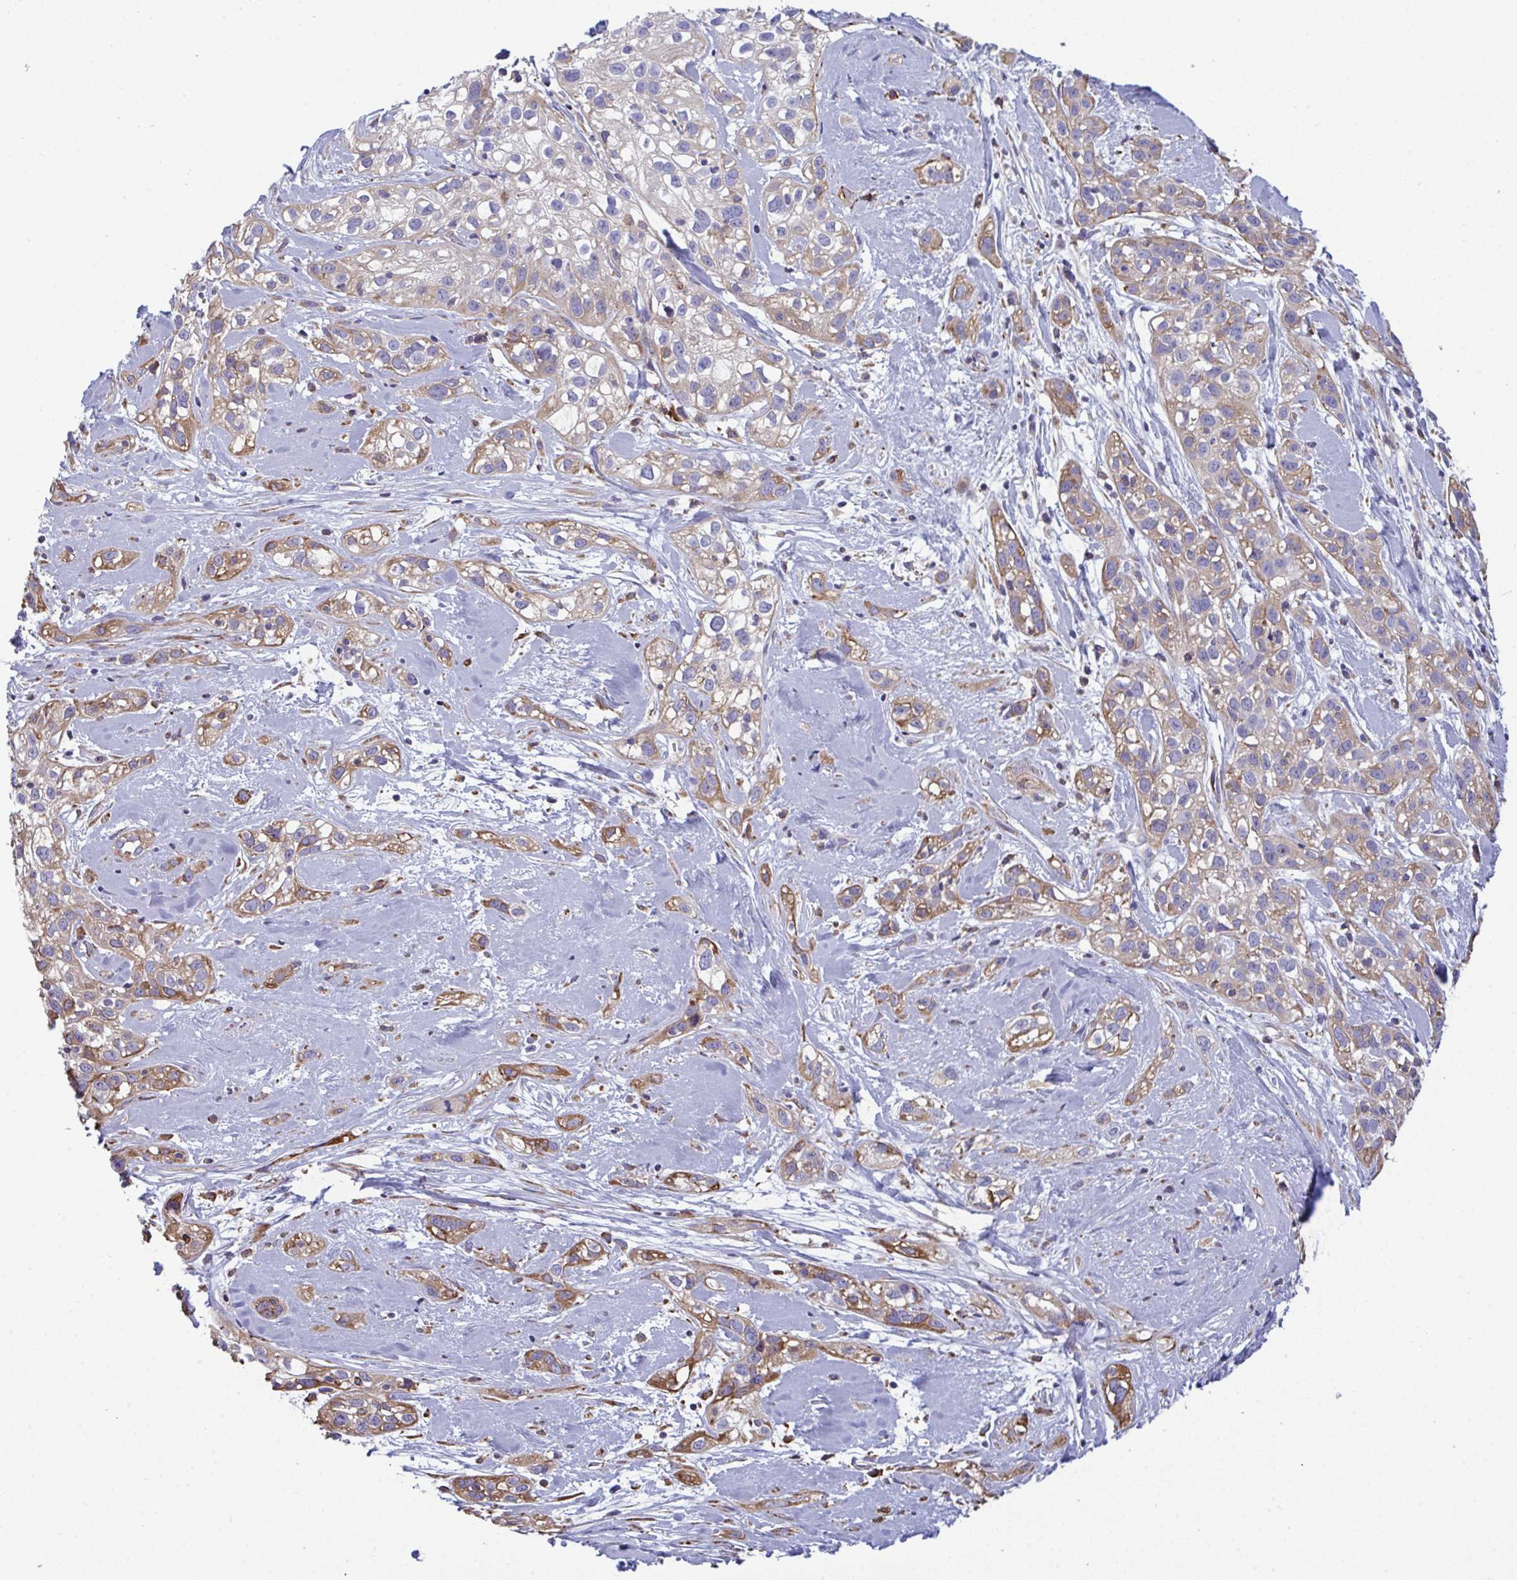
{"staining": {"intensity": "weak", "quantity": "25%-75%", "location": "cytoplasmic/membranous"}, "tissue": "skin cancer", "cell_type": "Tumor cells", "image_type": "cancer", "snomed": [{"axis": "morphology", "description": "Squamous cell carcinoma, NOS"}, {"axis": "topography", "description": "Skin"}], "caption": "Brown immunohistochemical staining in human skin cancer reveals weak cytoplasmic/membranous positivity in approximately 25%-75% of tumor cells. (DAB IHC with brightfield microscopy, high magnification).", "gene": "MYMK", "patient": {"sex": "male", "age": 82}}